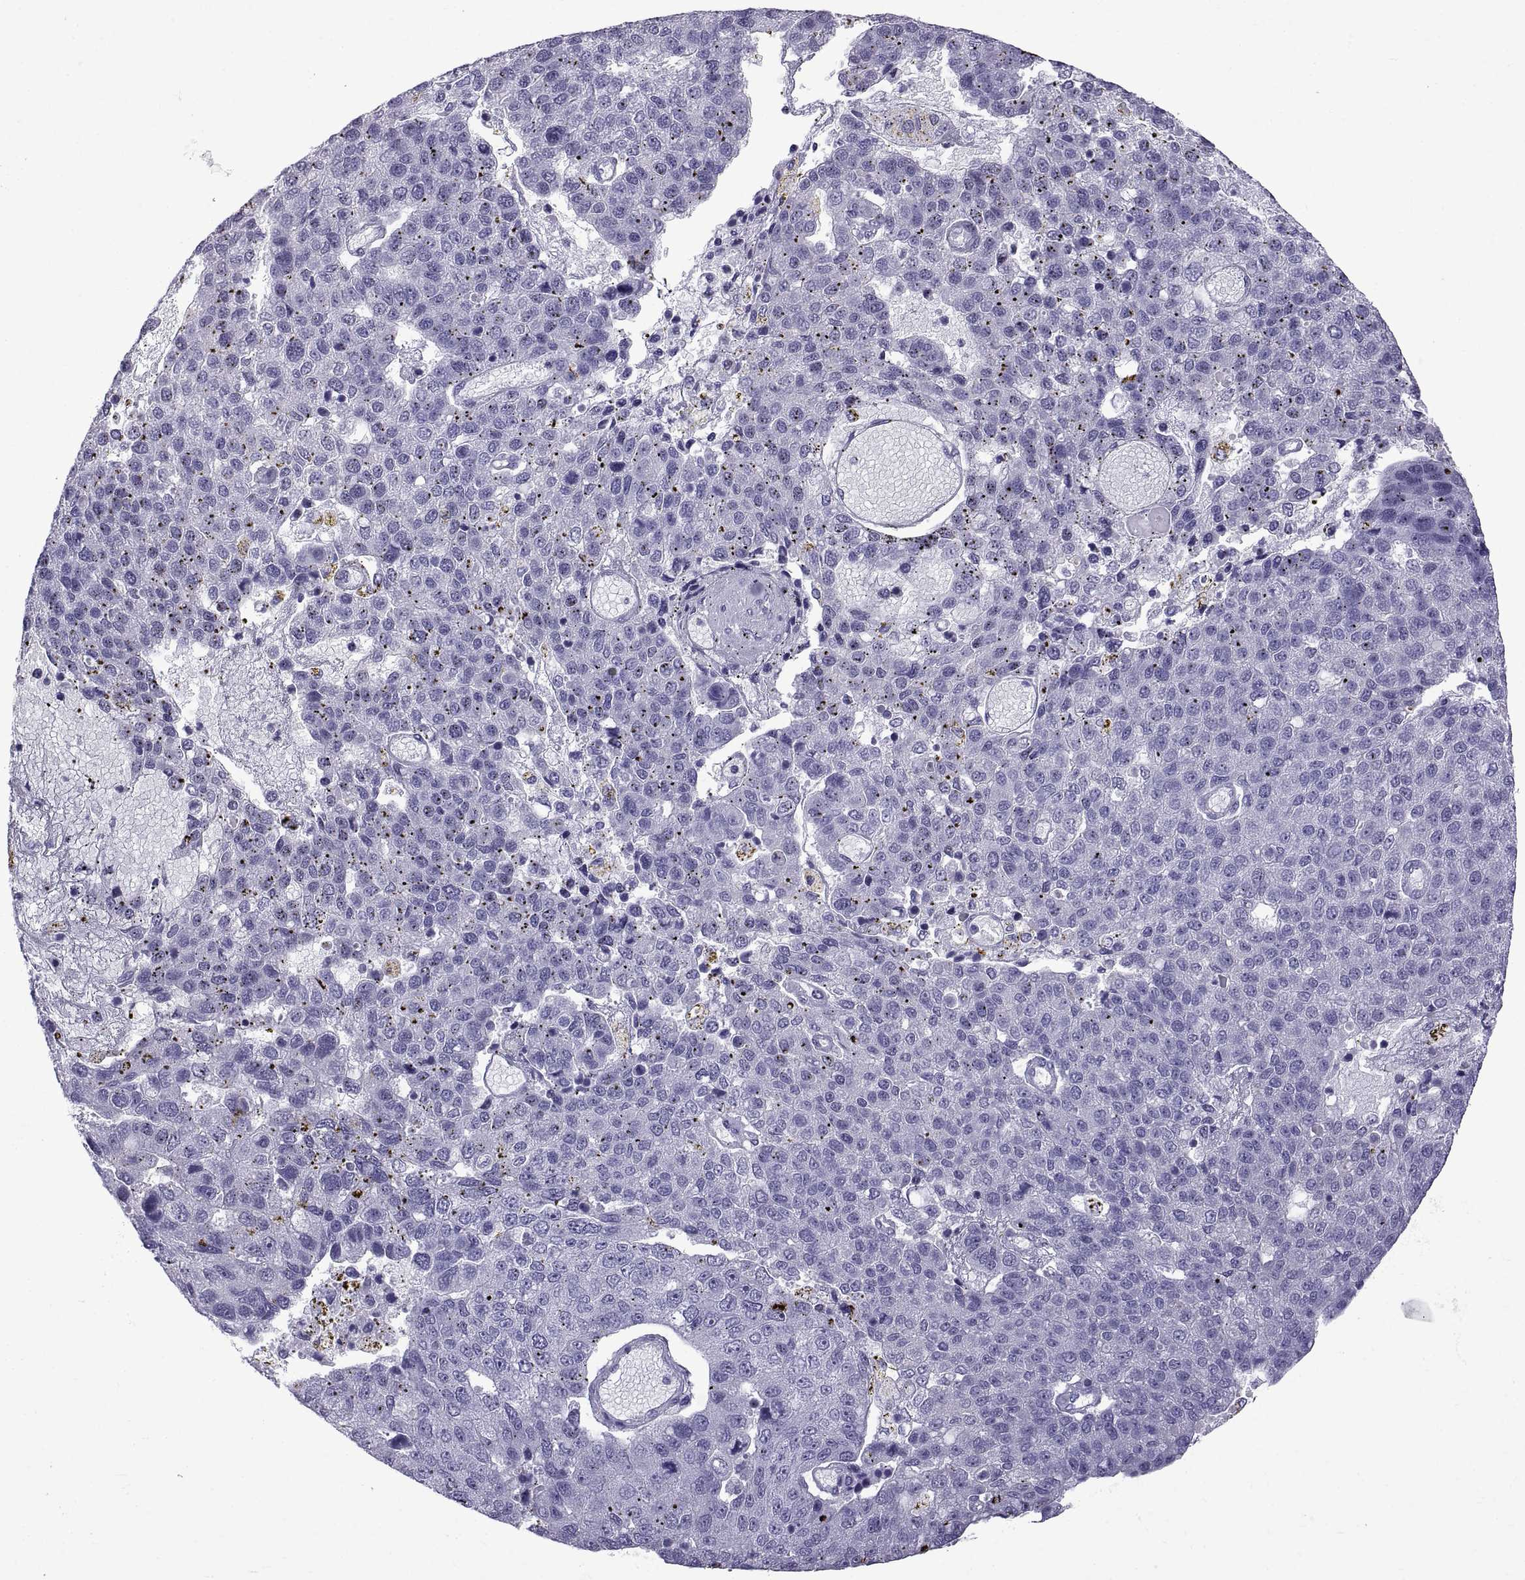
{"staining": {"intensity": "negative", "quantity": "none", "location": "none"}, "tissue": "pancreatic cancer", "cell_type": "Tumor cells", "image_type": "cancer", "snomed": [{"axis": "morphology", "description": "Adenocarcinoma, NOS"}, {"axis": "topography", "description": "Pancreas"}], "caption": "The IHC micrograph has no significant staining in tumor cells of pancreatic adenocarcinoma tissue.", "gene": "SPDYE1", "patient": {"sex": "female", "age": 61}}